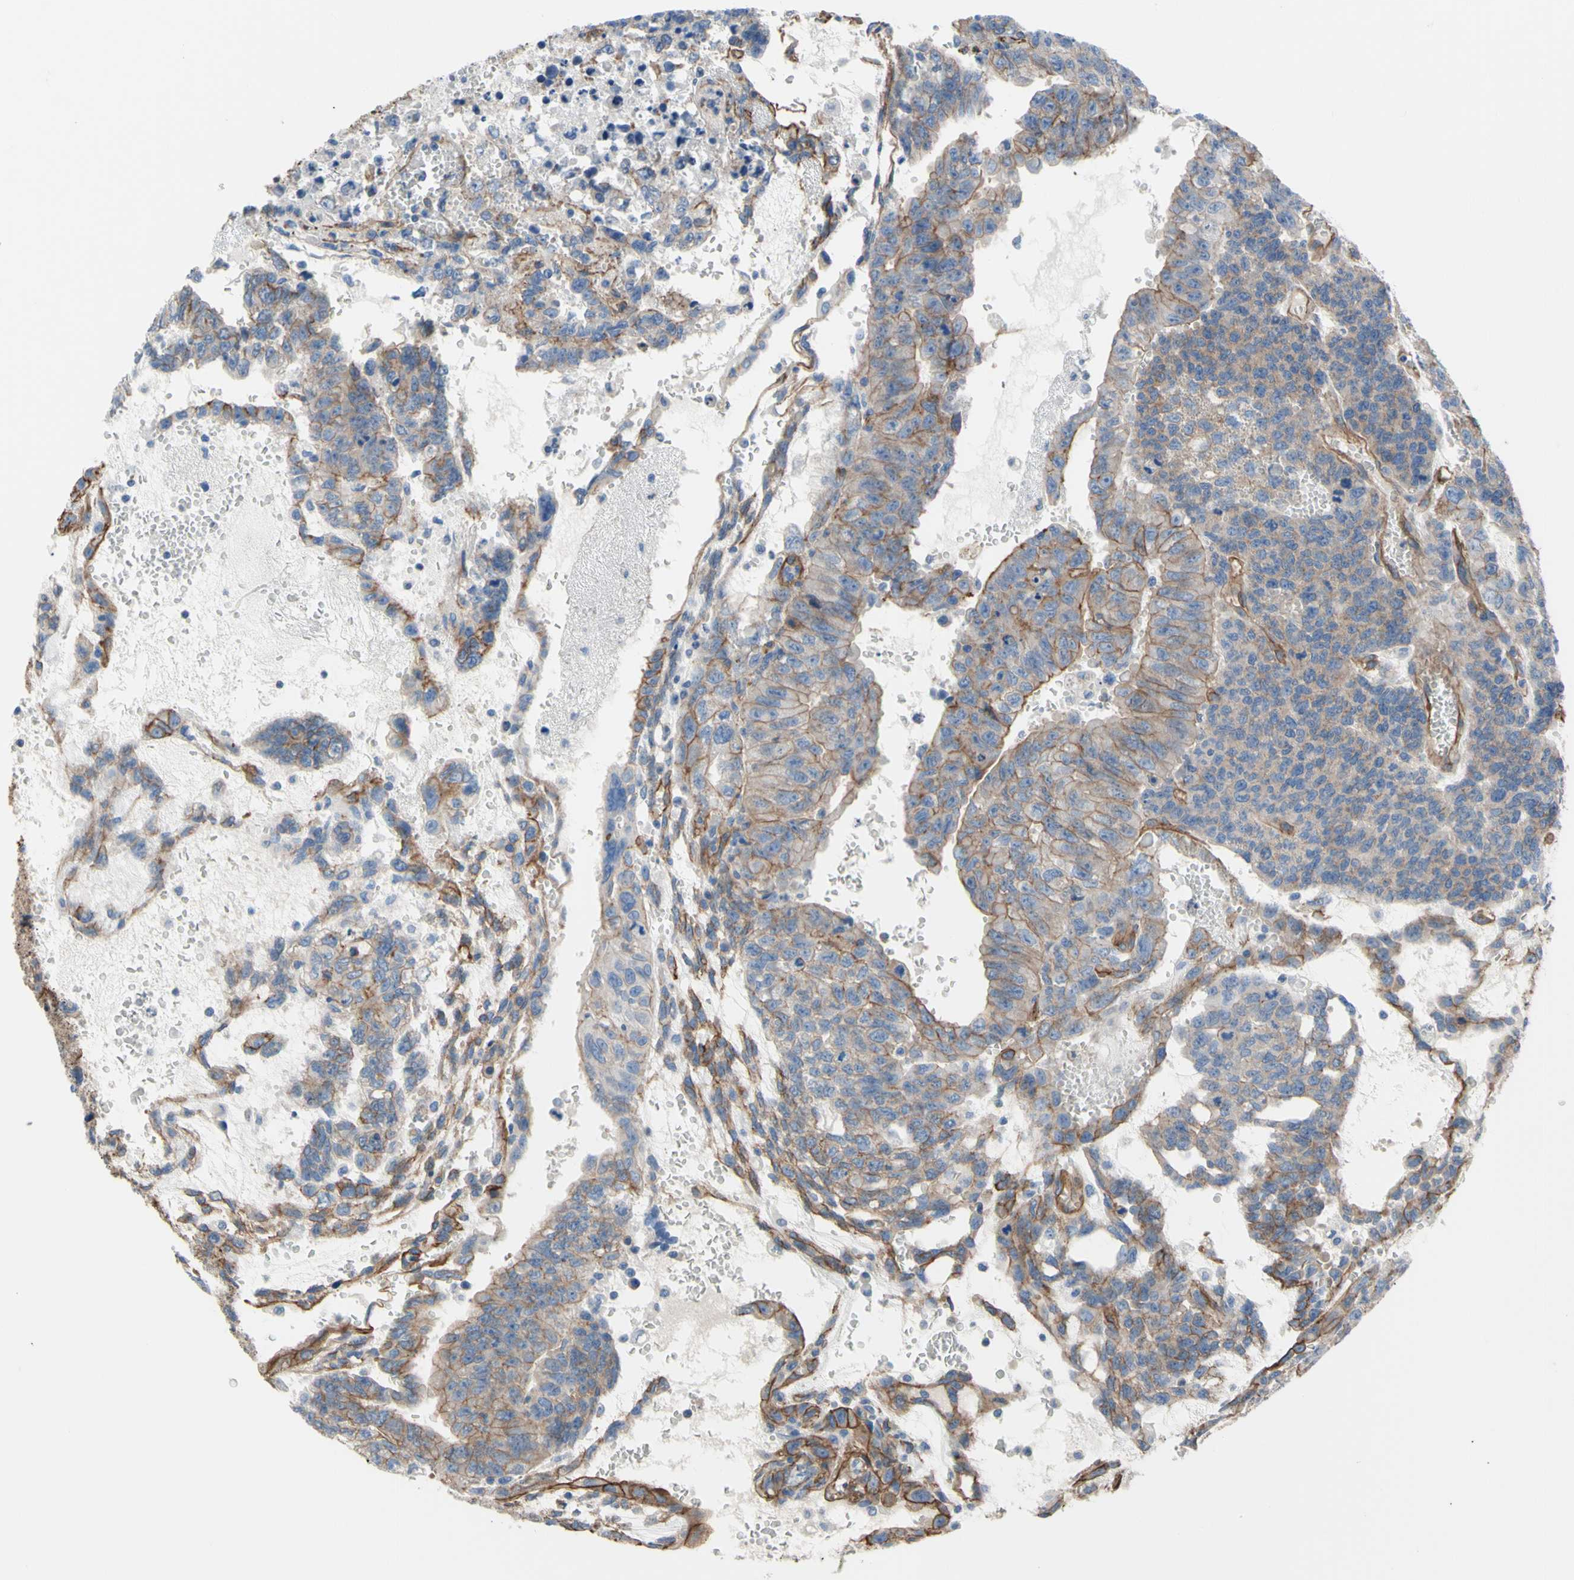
{"staining": {"intensity": "moderate", "quantity": ">75%", "location": "cytoplasmic/membranous"}, "tissue": "testis cancer", "cell_type": "Tumor cells", "image_type": "cancer", "snomed": [{"axis": "morphology", "description": "Seminoma, NOS"}, {"axis": "morphology", "description": "Carcinoma, Embryonal, NOS"}, {"axis": "topography", "description": "Testis"}], "caption": "Testis cancer stained for a protein (brown) demonstrates moderate cytoplasmic/membranous positive positivity in approximately >75% of tumor cells.", "gene": "TPBG", "patient": {"sex": "male", "age": 52}}